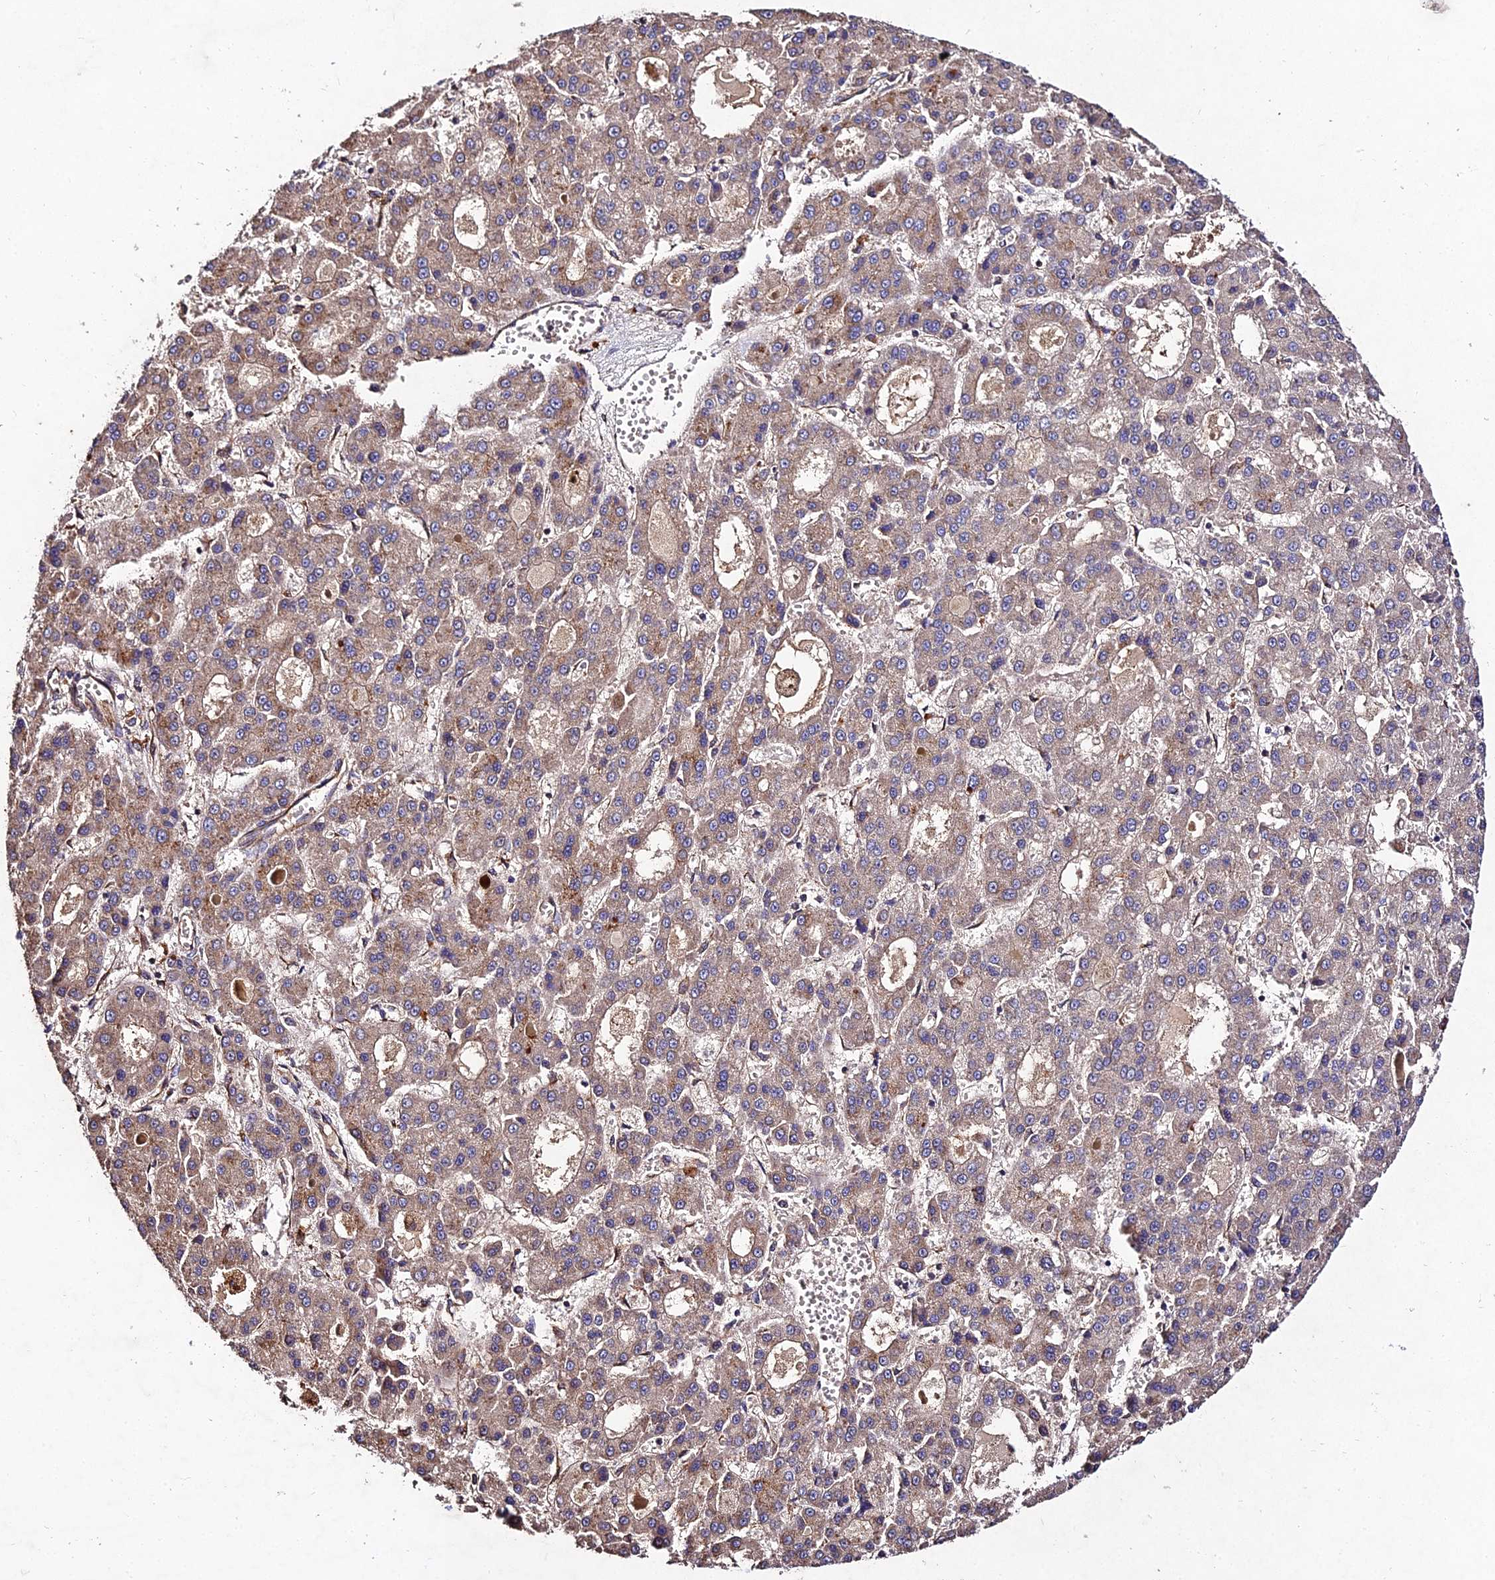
{"staining": {"intensity": "moderate", "quantity": ">75%", "location": "cytoplasmic/membranous"}, "tissue": "liver cancer", "cell_type": "Tumor cells", "image_type": "cancer", "snomed": [{"axis": "morphology", "description": "Carcinoma, Hepatocellular, NOS"}, {"axis": "topography", "description": "Liver"}], "caption": "Liver cancer stained for a protein (brown) shows moderate cytoplasmic/membranous positive expression in about >75% of tumor cells.", "gene": "AP3M2", "patient": {"sex": "male", "age": 70}}